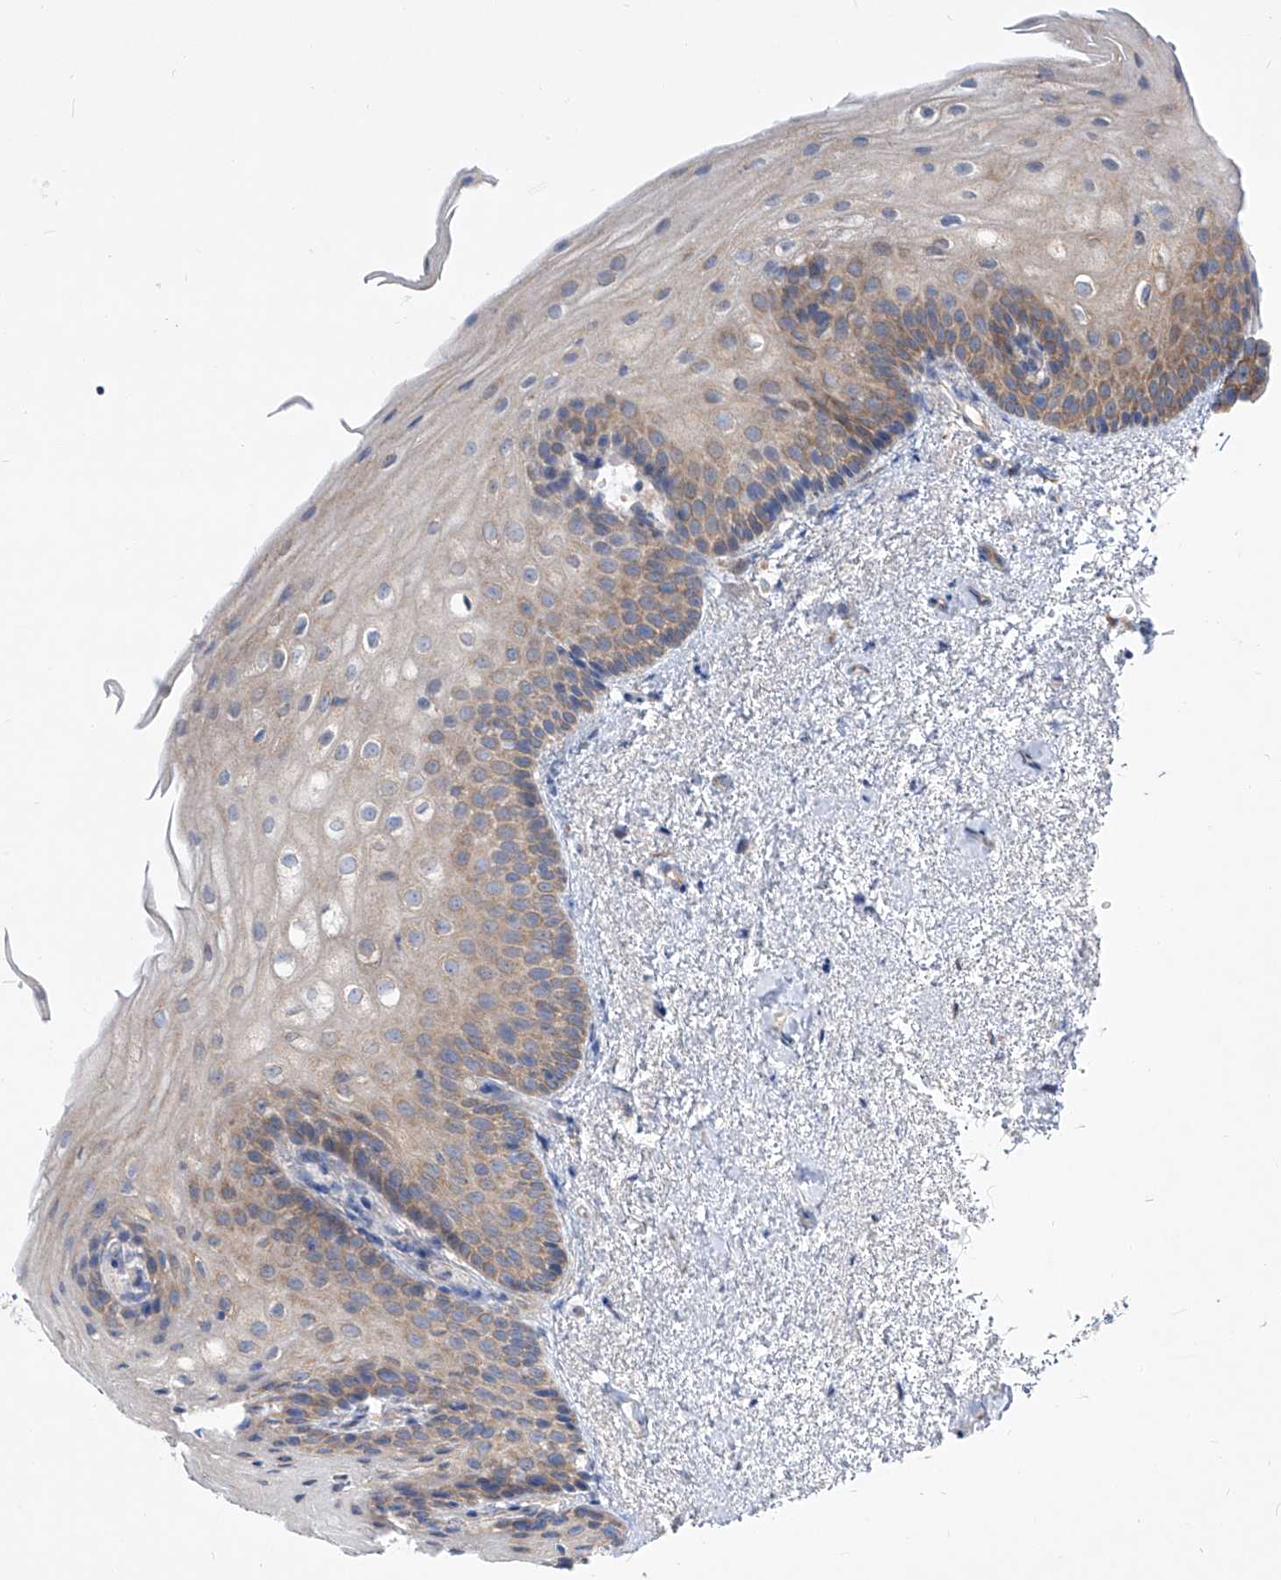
{"staining": {"intensity": "moderate", "quantity": ">75%", "location": "cytoplasmic/membranous"}, "tissue": "urinary bladder", "cell_type": "Urothelial cells", "image_type": "normal", "snomed": [{"axis": "morphology", "description": "Normal tissue, NOS"}, {"axis": "topography", "description": "Urinary bladder"}], "caption": "A brown stain shows moderate cytoplasmic/membranous expression of a protein in urothelial cells of benign human urinary bladder.", "gene": "UFL1", "patient": {"sex": "female", "age": 67}}